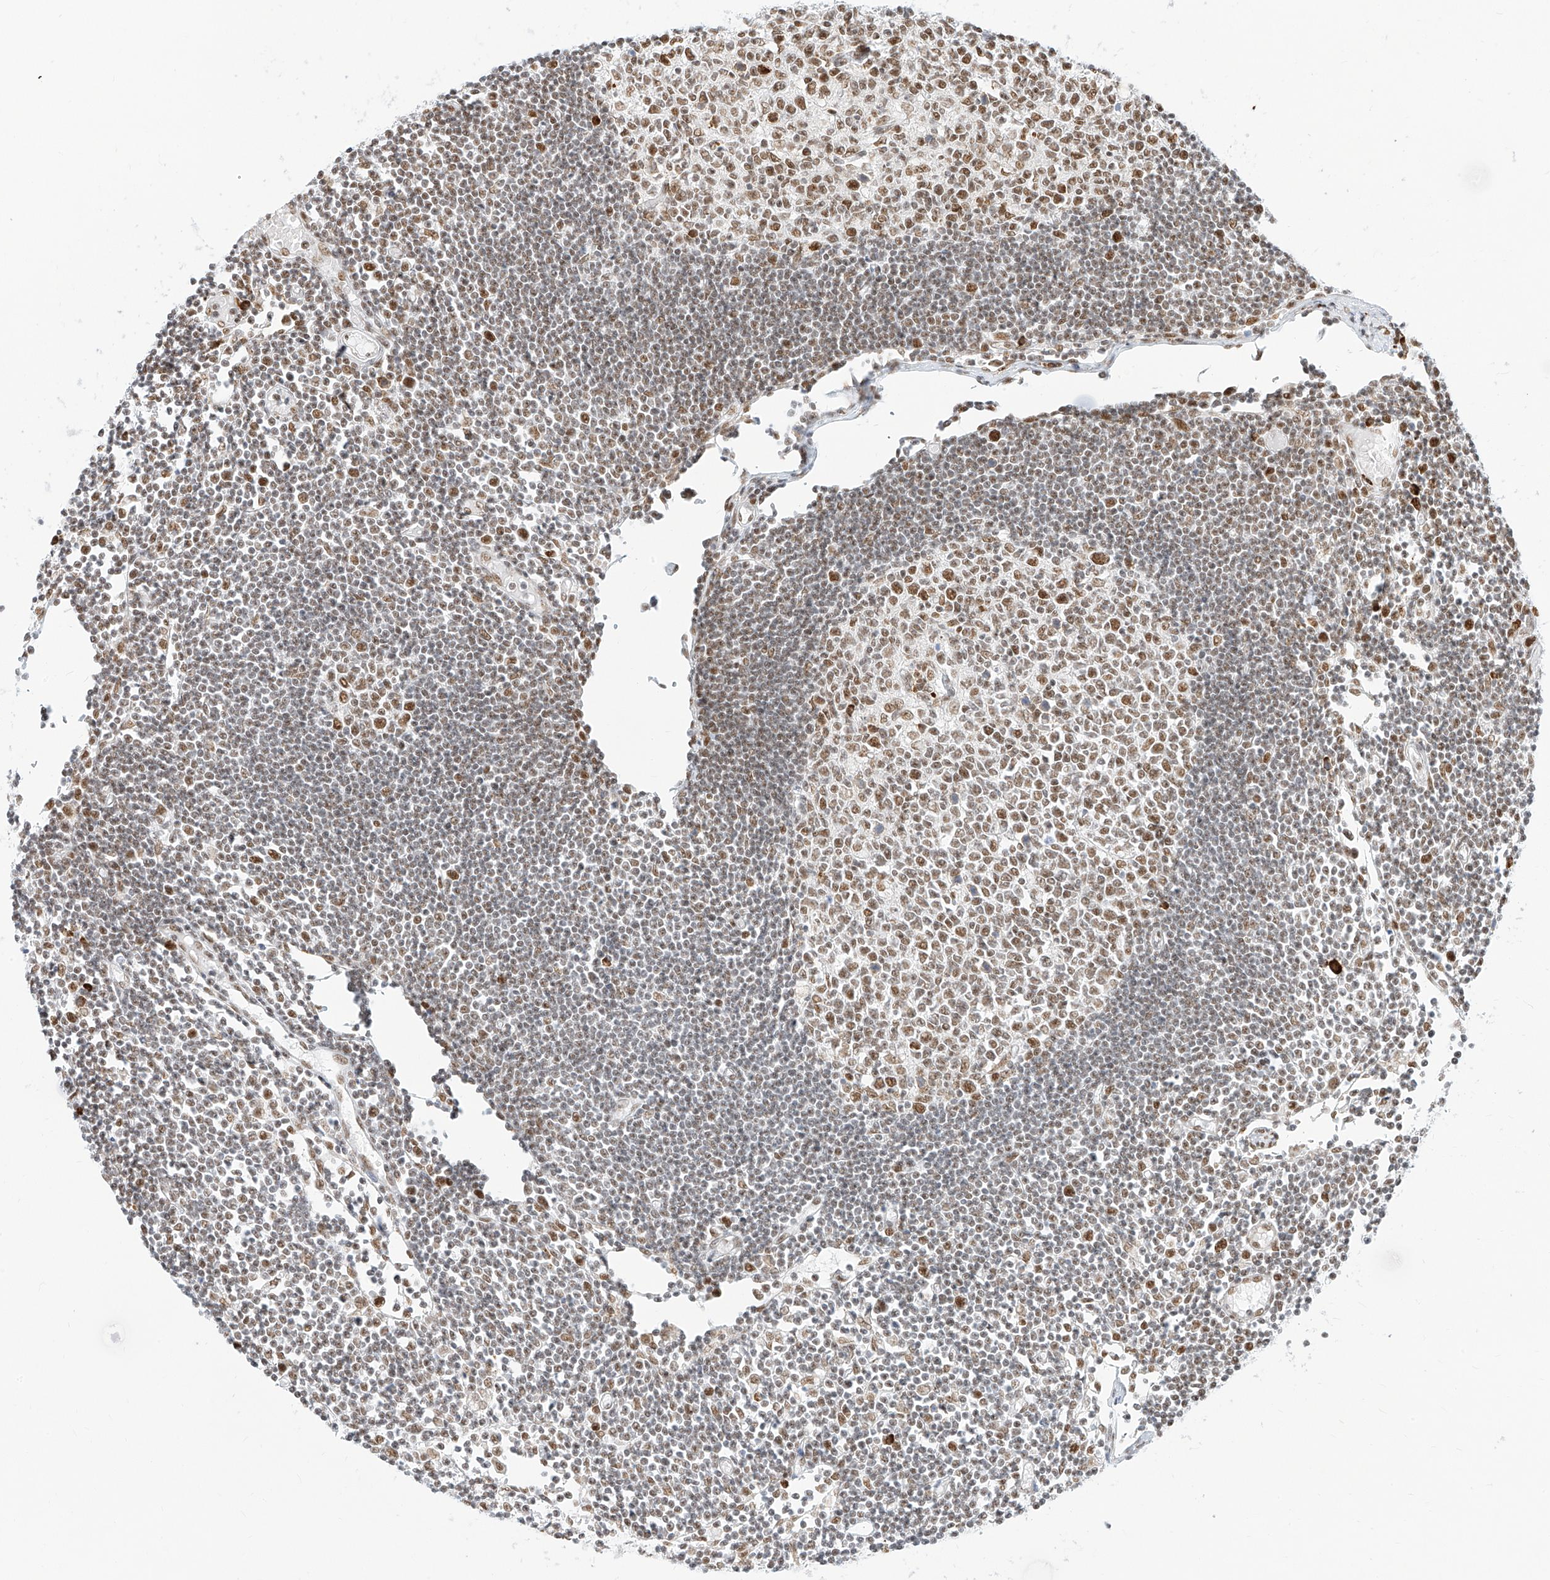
{"staining": {"intensity": "moderate", "quantity": "25%-75%", "location": "nuclear"}, "tissue": "lymph node", "cell_type": "Germinal center cells", "image_type": "normal", "snomed": [{"axis": "morphology", "description": "Normal tissue, NOS"}, {"axis": "topography", "description": "Lymph node"}], "caption": "IHC image of benign lymph node stained for a protein (brown), which exhibits medium levels of moderate nuclear staining in about 25%-75% of germinal center cells.", "gene": "SUPT5H", "patient": {"sex": "female", "age": 11}}